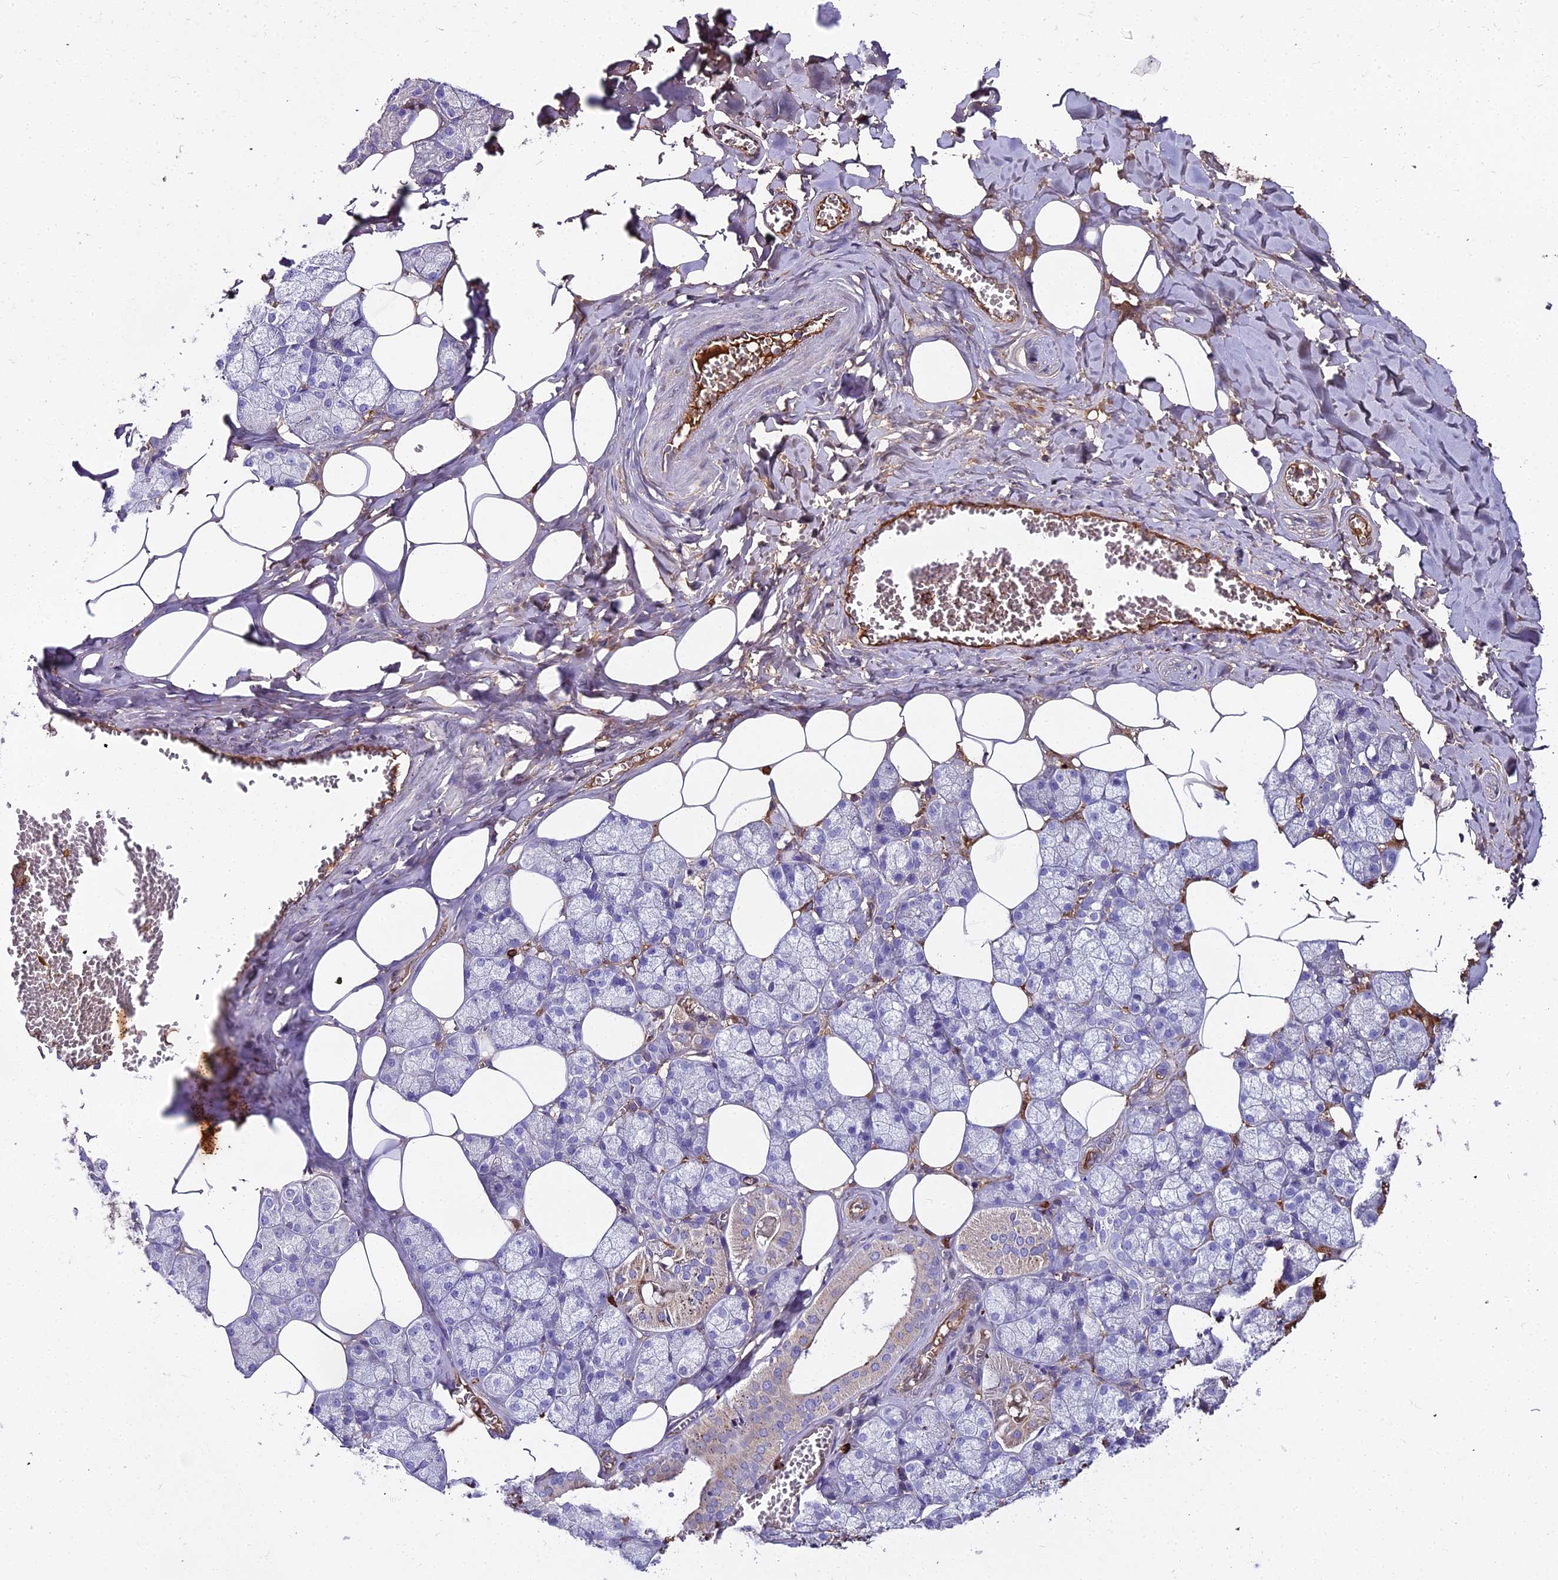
{"staining": {"intensity": "weak", "quantity": "<25%", "location": "cytoplasmic/membranous"}, "tissue": "salivary gland", "cell_type": "Glandular cells", "image_type": "normal", "snomed": [{"axis": "morphology", "description": "Normal tissue, NOS"}, {"axis": "topography", "description": "Salivary gland"}], "caption": "Micrograph shows no protein expression in glandular cells of benign salivary gland. The staining was performed using DAB (3,3'-diaminobenzidine) to visualize the protein expression in brown, while the nuclei were stained in blue with hematoxylin (Magnification: 20x).", "gene": "BEX4", "patient": {"sex": "male", "age": 62}}